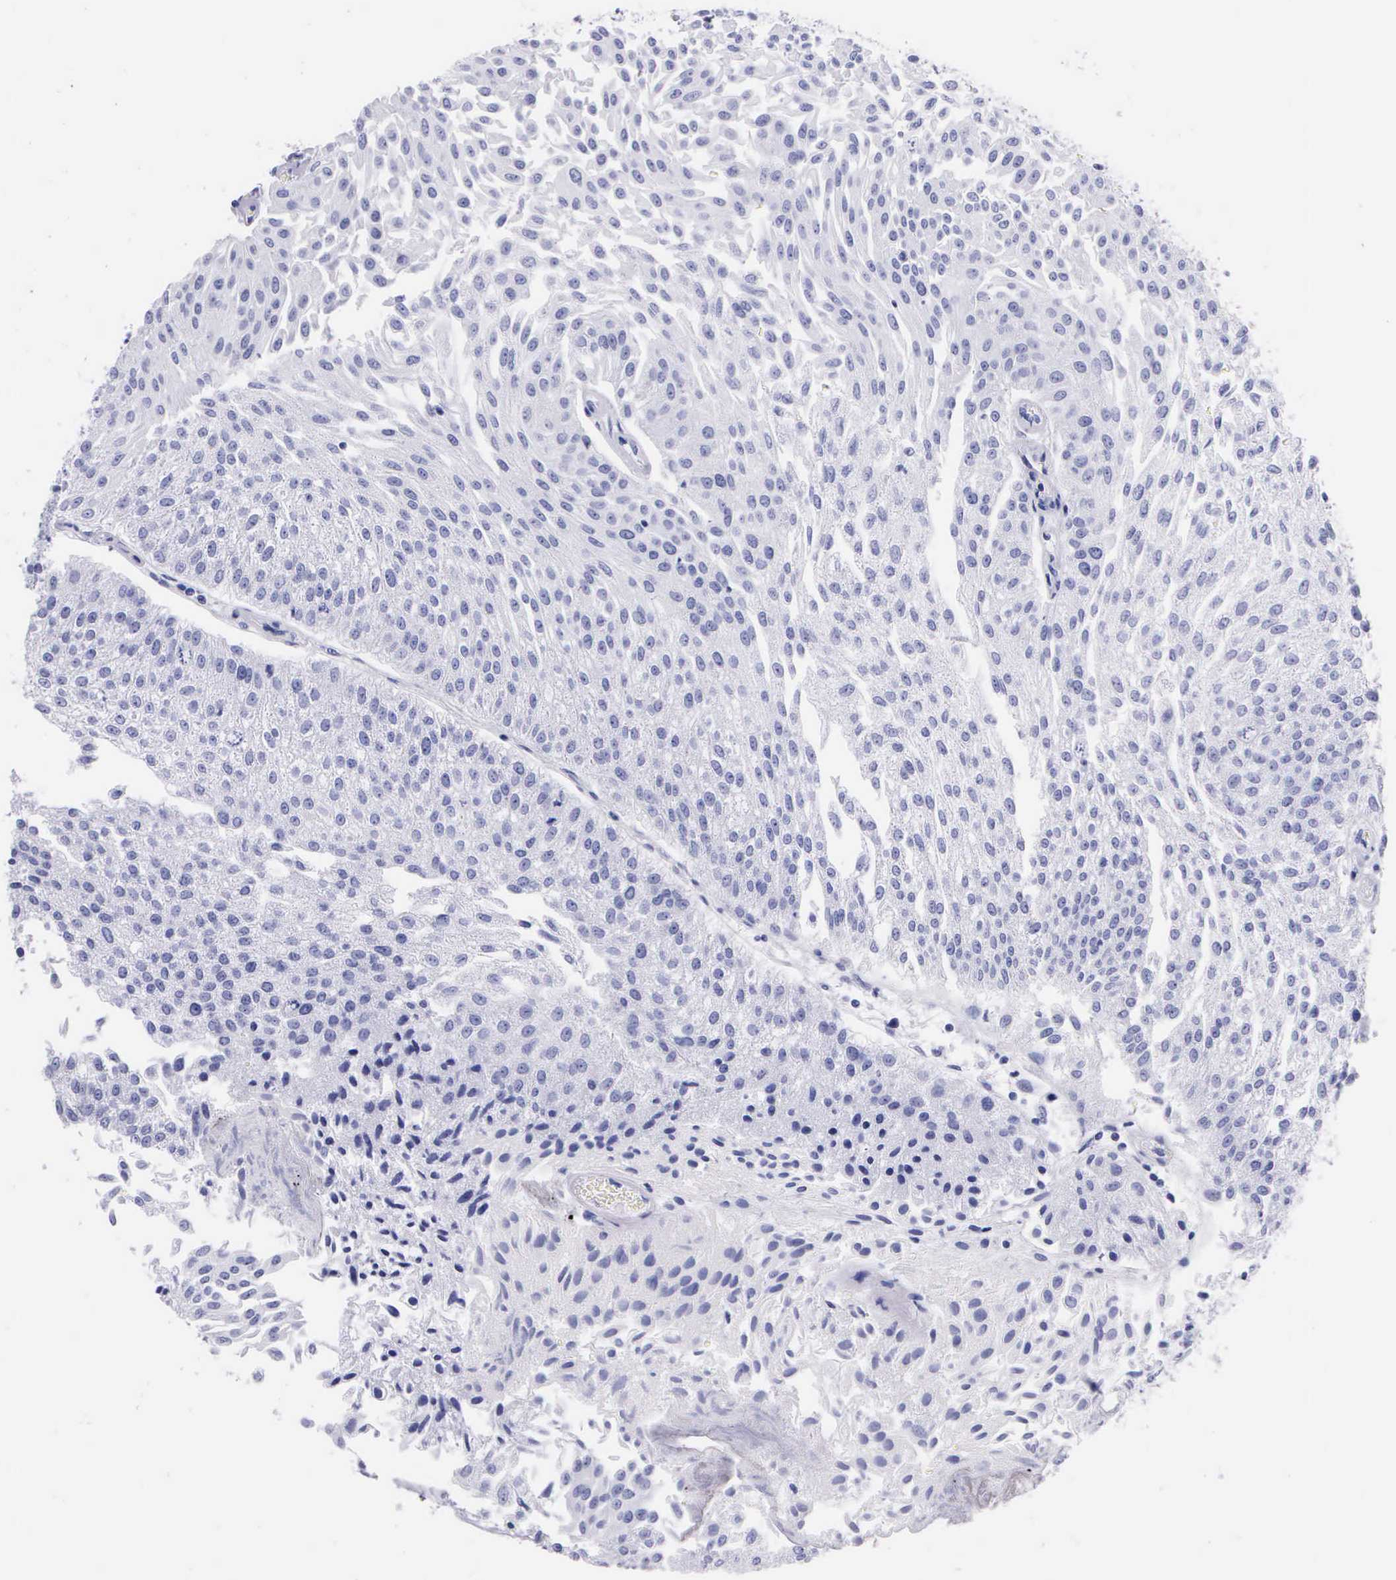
{"staining": {"intensity": "negative", "quantity": "none", "location": "none"}, "tissue": "urothelial cancer", "cell_type": "Tumor cells", "image_type": "cancer", "snomed": [{"axis": "morphology", "description": "Urothelial carcinoma, Low grade"}, {"axis": "topography", "description": "Urinary bladder"}], "caption": "DAB immunohistochemical staining of low-grade urothelial carcinoma reveals no significant expression in tumor cells.", "gene": "KLK3", "patient": {"sex": "male", "age": 86}}